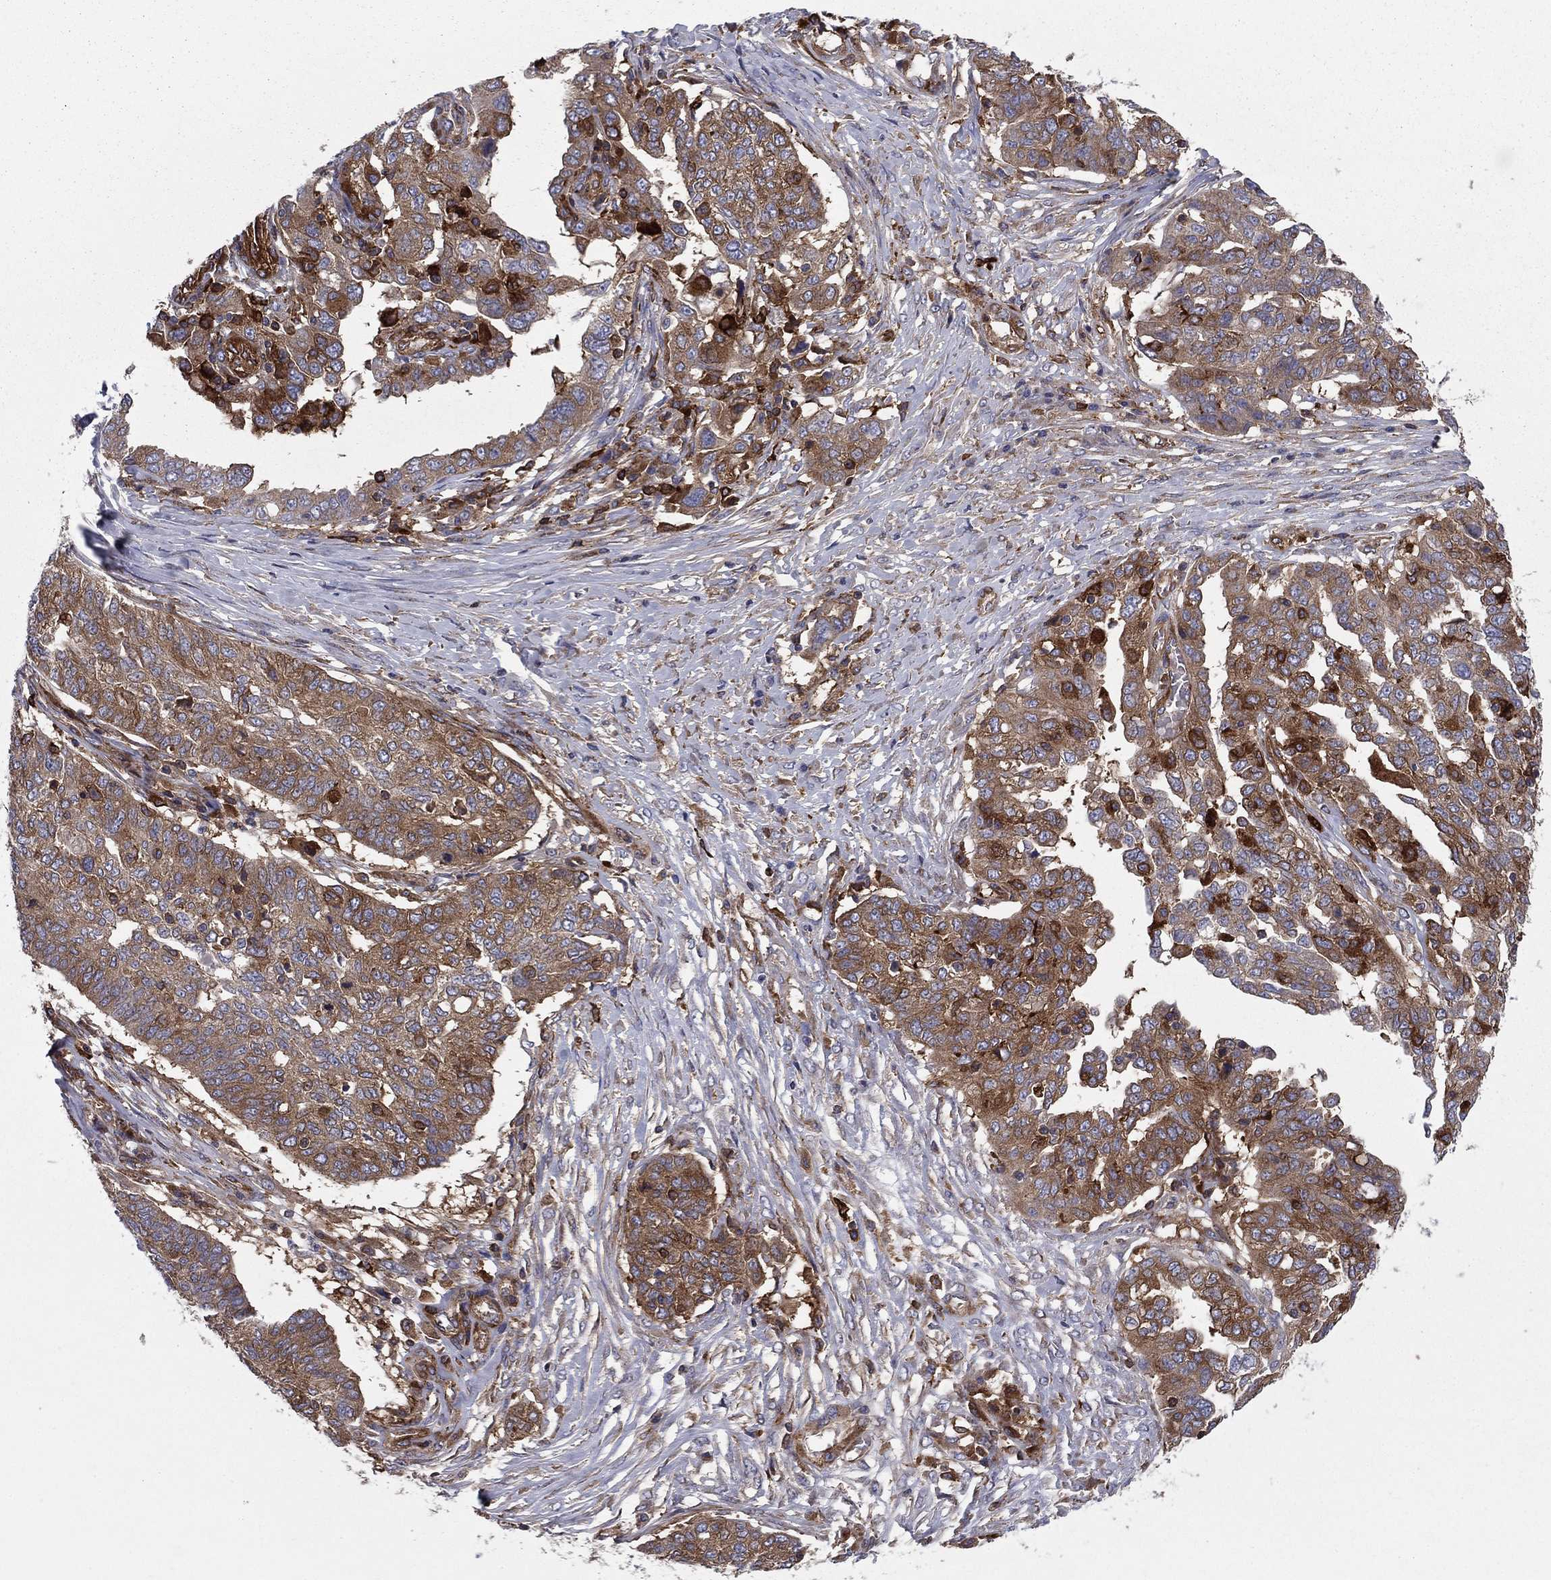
{"staining": {"intensity": "moderate", "quantity": ">75%", "location": "cytoplasmic/membranous"}, "tissue": "ovarian cancer", "cell_type": "Tumor cells", "image_type": "cancer", "snomed": [{"axis": "morphology", "description": "Cystadenocarcinoma, serous, NOS"}, {"axis": "topography", "description": "Ovary"}], "caption": "Protein expression analysis of ovarian serous cystadenocarcinoma shows moderate cytoplasmic/membranous positivity in approximately >75% of tumor cells.", "gene": "EHBP1L1", "patient": {"sex": "female", "age": 67}}